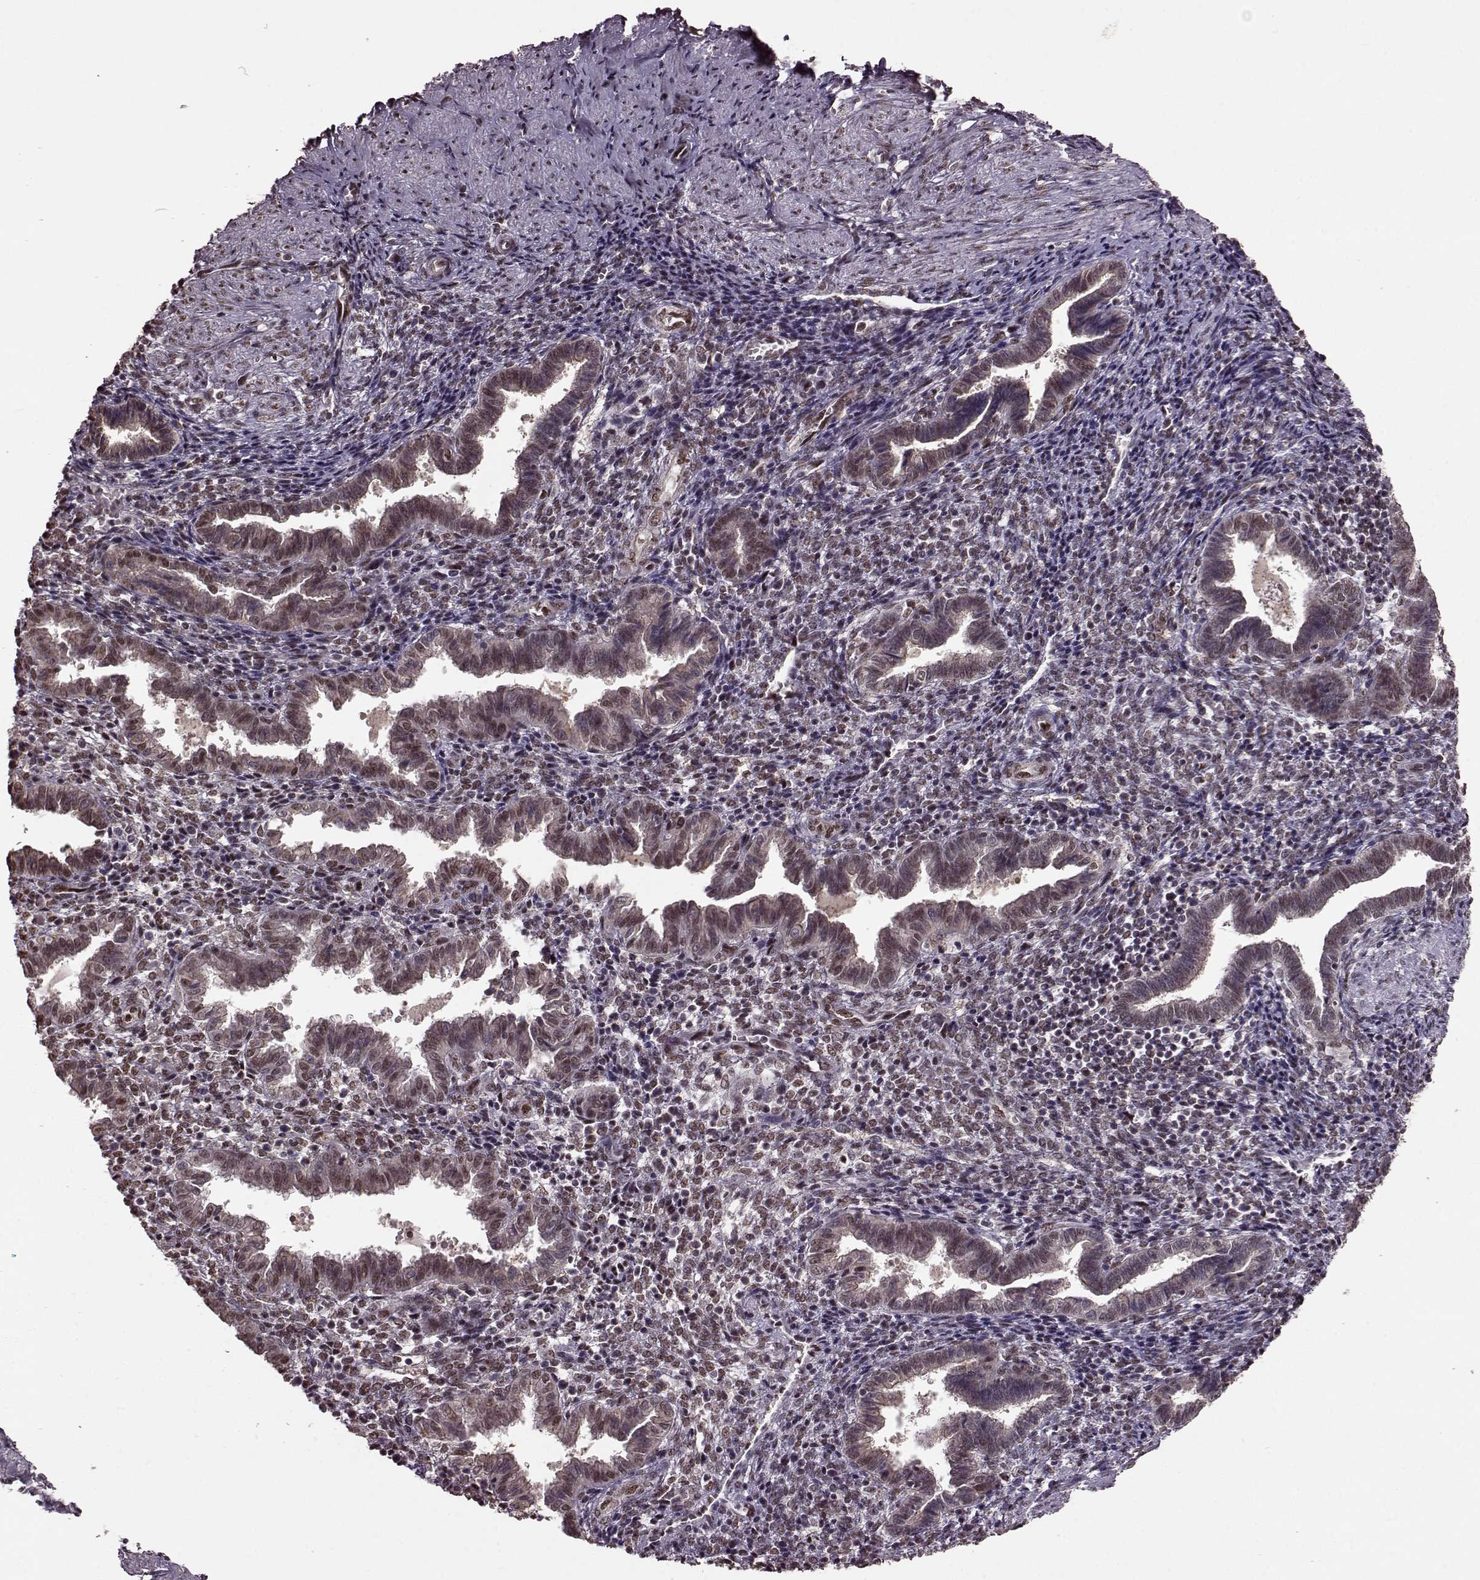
{"staining": {"intensity": "weak", "quantity": "25%-75%", "location": "nuclear"}, "tissue": "endometrium", "cell_type": "Cells in endometrial stroma", "image_type": "normal", "snomed": [{"axis": "morphology", "description": "Normal tissue, NOS"}, {"axis": "topography", "description": "Endometrium"}], "caption": "Brown immunohistochemical staining in unremarkable human endometrium demonstrates weak nuclear staining in approximately 25%-75% of cells in endometrial stroma. (Brightfield microscopy of DAB IHC at high magnification).", "gene": "FTO", "patient": {"sex": "female", "age": 37}}